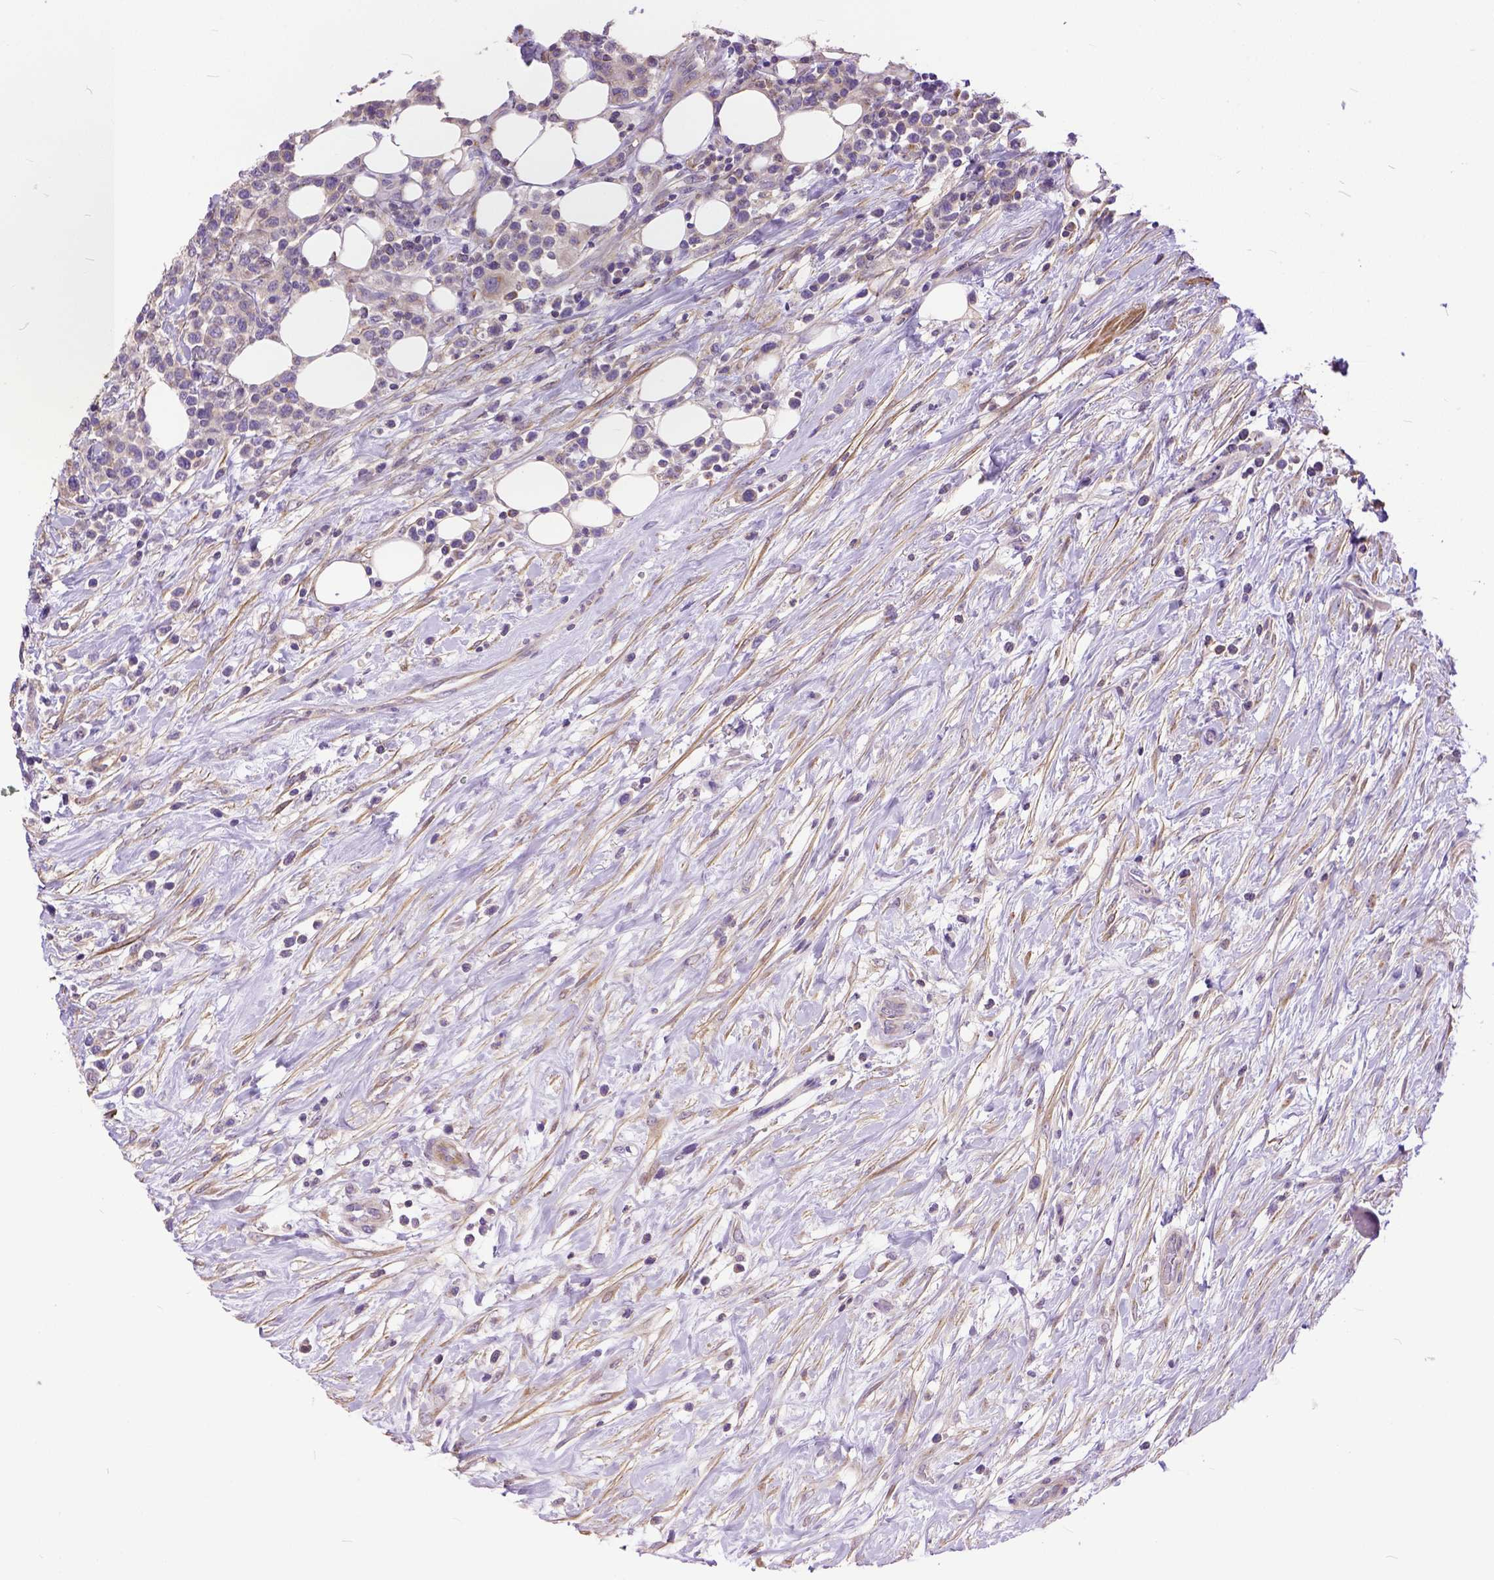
{"staining": {"intensity": "negative", "quantity": "none", "location": "none"}, "tissue": "lymphoma", "cell_type": "Tumor cells", "image_type": "cancer", "snomed": [{"axis": "morphology", "description": "Malignant lymphoma, non-Hodgkin's type, High grade"}, {"axis": "topography", "description": "Soft tissue"}], "caption": "High magnification brightfield microscopy of high-grade malignant lymphoma, non-Hodgkin's type stained with DAB (3,3'-diaminobenzidine) (brown) and counterstained with hematoxylin (blue): tumor cells show no significant positivity.", "gene": "BANF2", "patient": {"sex": "female", "age": 56}}